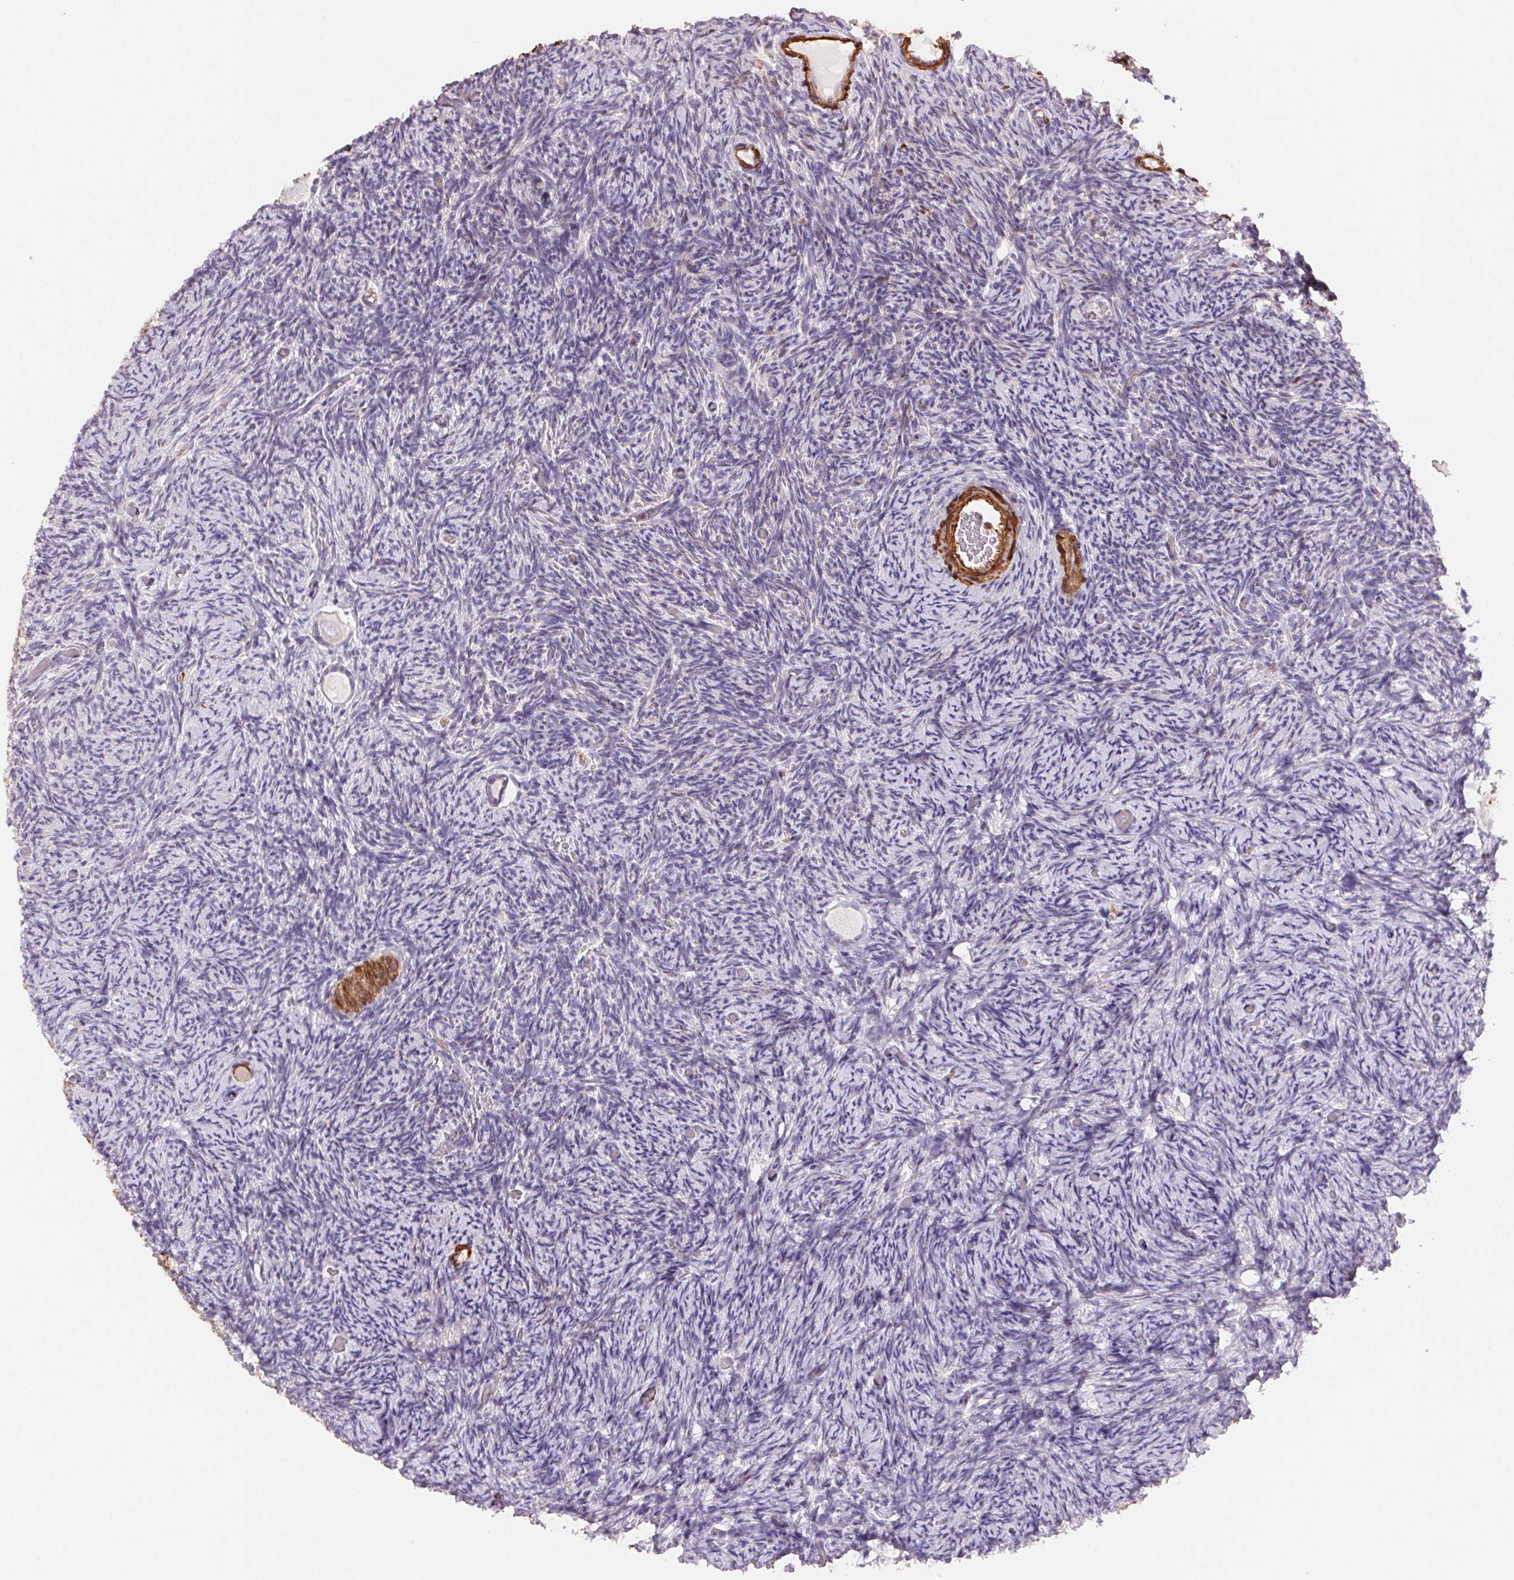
{"staining": {"intensity": "negative", "quantity": "none", "location": "none"}, "tissue": "ovary", "cell_type": "Follicle cells", "image_type": "normal", "snomed": [{"axis": "morphology", "description": "Normal tissue, NOS"}, {"axis": "topography", "description": "Ovary"}], "caption": "The image displays no significant positivity in follicle cells of ovary. (Brightfield microscopy of DAB (3,3'-diaminobenzidine) immunohistochemistry at high magnification).", "gene": "GPX8", "patient": {"sex": "female", "age": 34}}